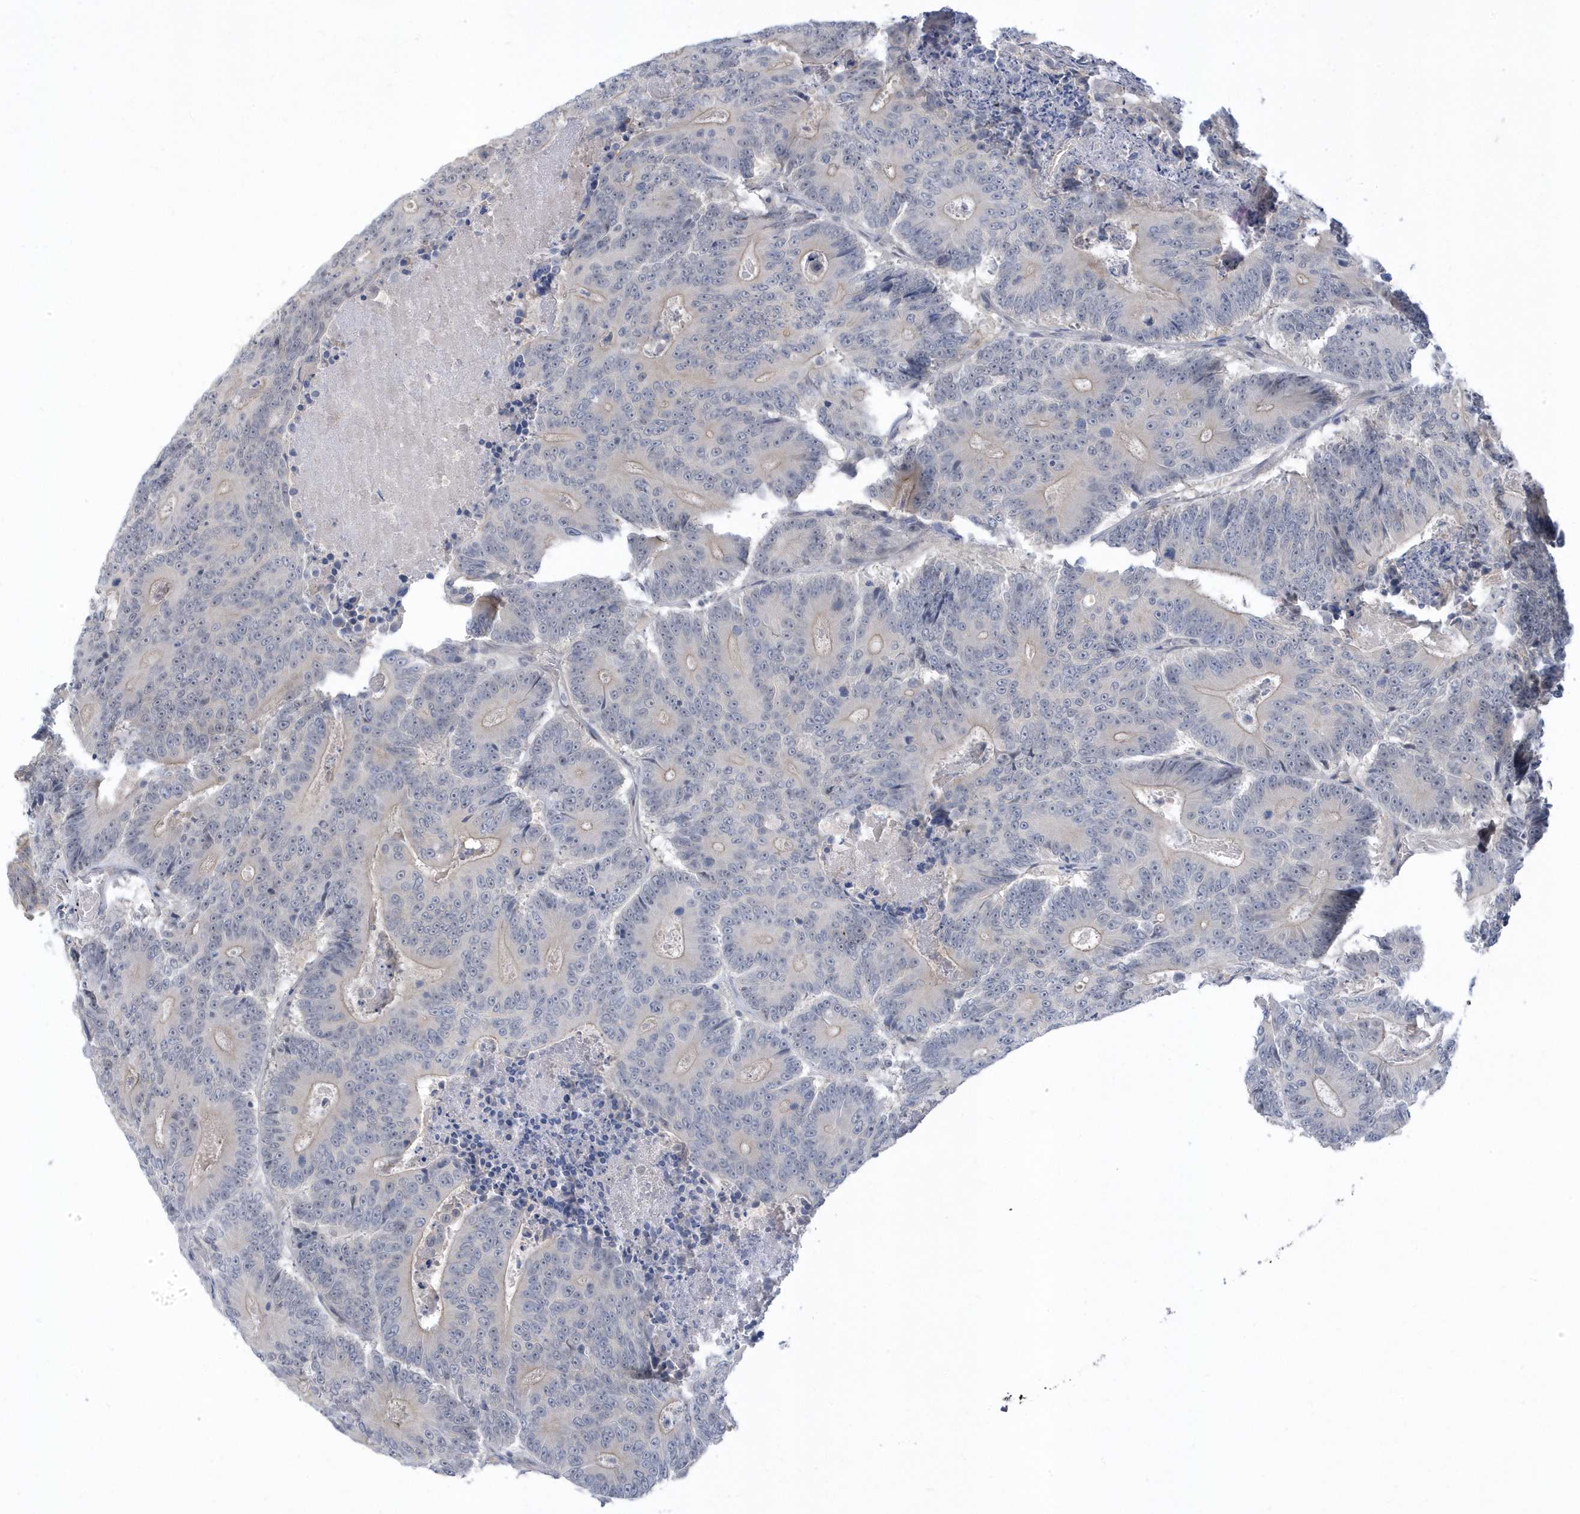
{"staining": {"intensity": "negative", "quantity": "none", "location": "none"}, "tissue": "colorectal cancer", "cell_type": "Tumor cells", "image_type": "cancer", "snomed": [{"axis": "morphology", "description": "Adenocarcinoma, NOS"}, {"axis": "topography", "description": "Colon"}], "caption": "Immunohistochemical staining of human colorectal adenocarcinoma demonstrates no significant positivity in tumor cells.", "gene": "USP53", "patient": {"sex": "male", "age": 83}}